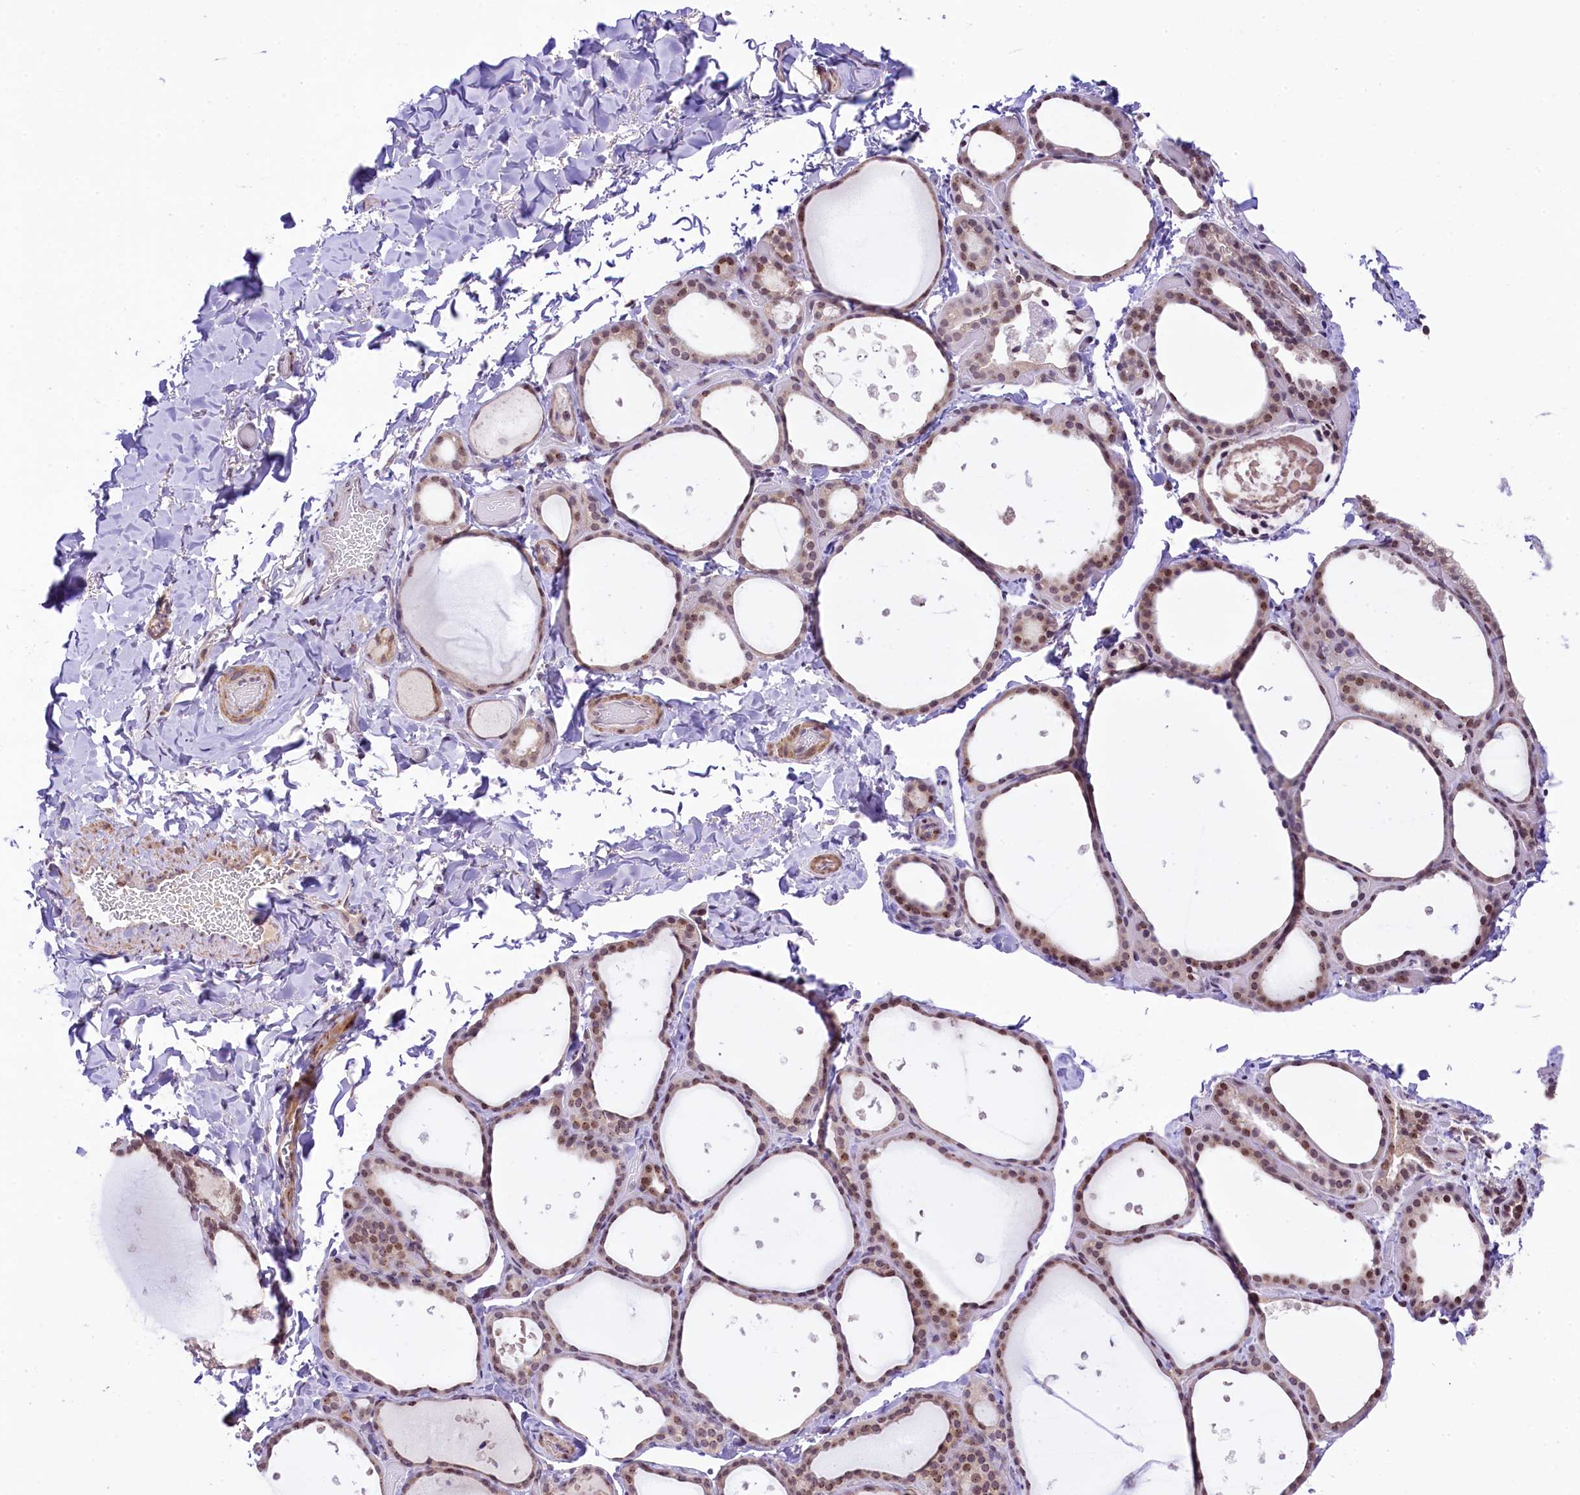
{"staining": {"intensity": "weak", "quantity": ">75%", "location": "nuclear"}, "tissue": "thyroid gland", "cell_type": "Glandular cells", "image_type": "normal", "snomed": [{"axis": "morphology", "description": "Normal tissue, NOS"}, {"axis": "topography", "description": "Thyroid gland"}], "caption": "A micrograph of thyroid gland stained for a protein shows weak nuclear brown staining in glandular cells.", "gene": "RBBP8", "patient": {"sex": "female", "age": 44}}